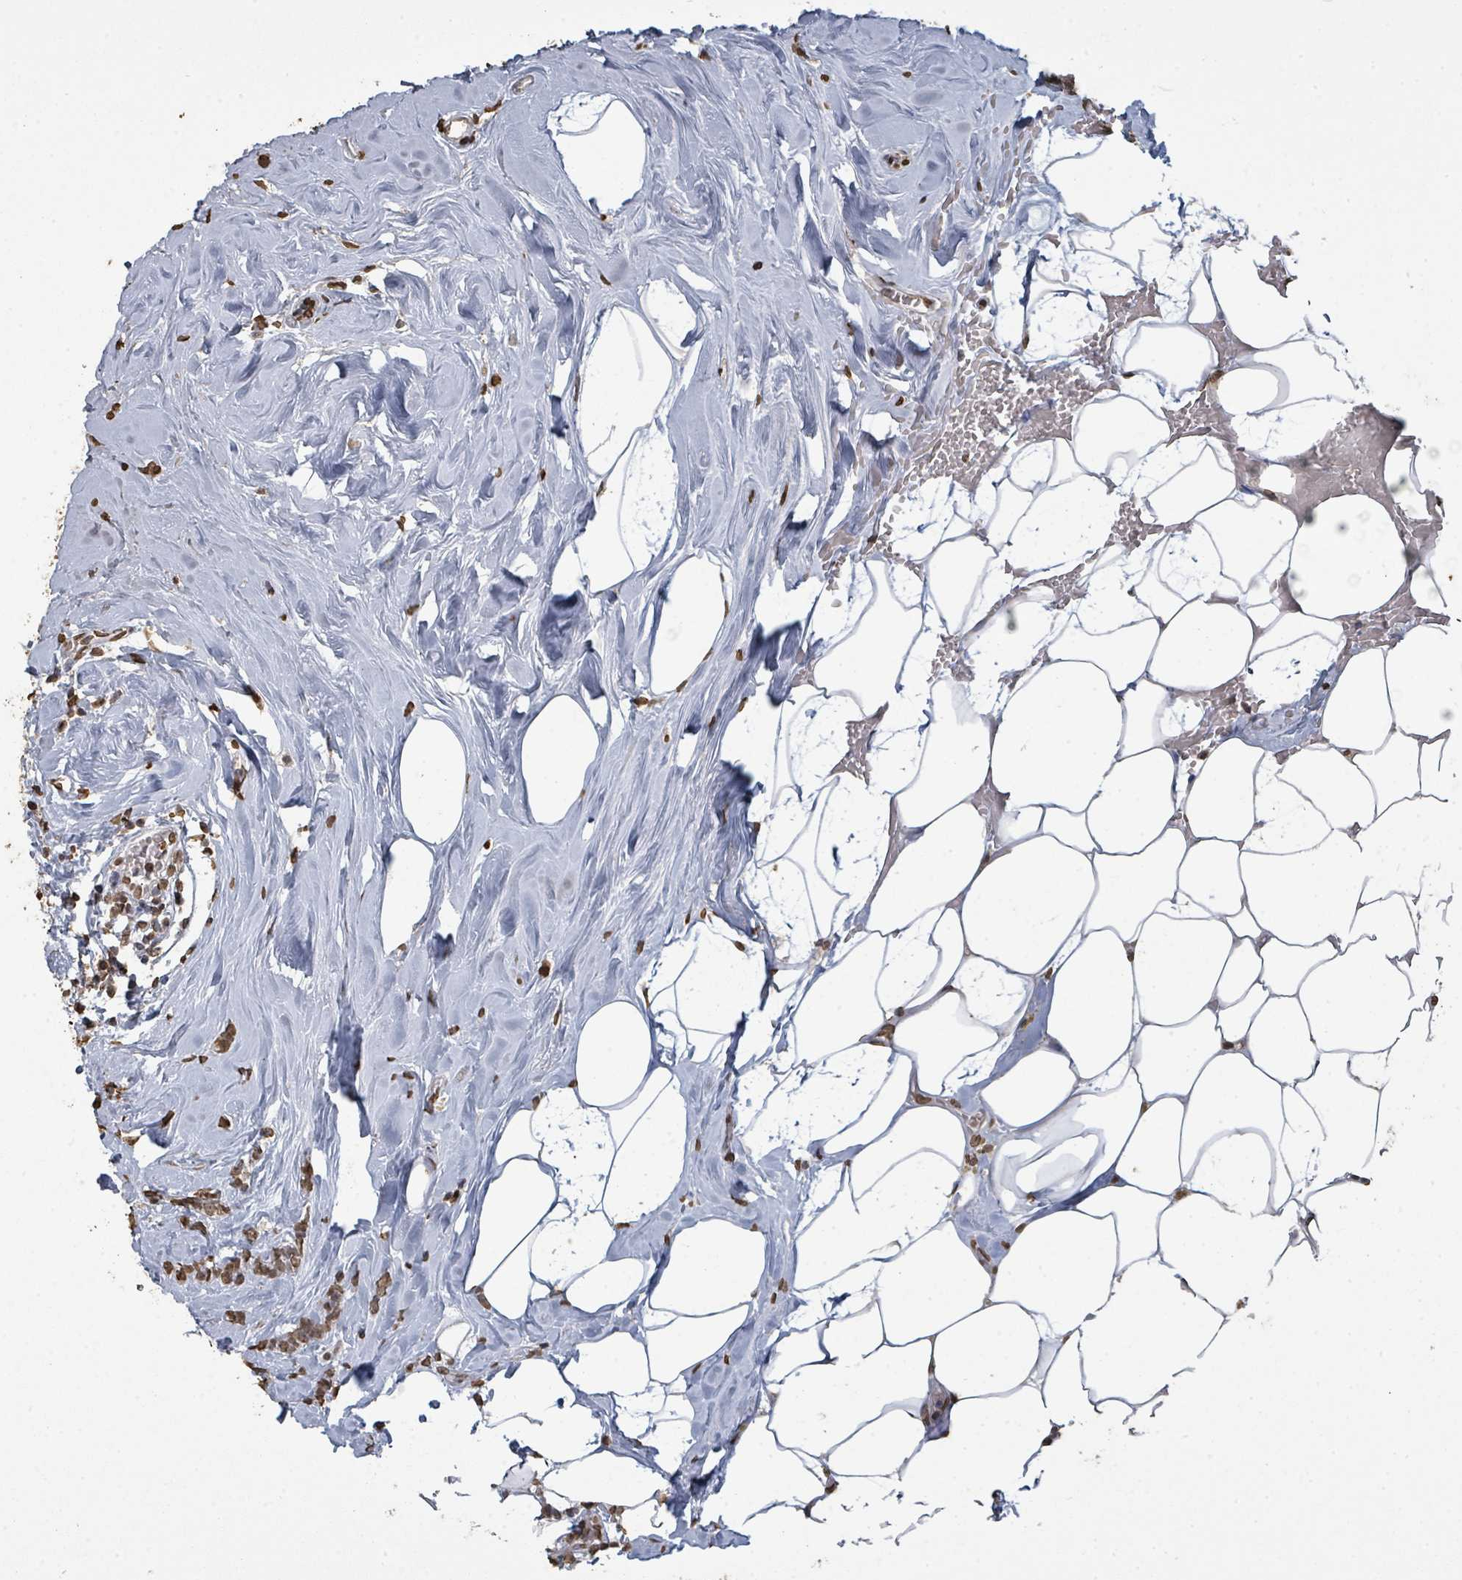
{"staining": {"intensity": "moderate", "quantity": ">75%", "location": "nuclear"}, "tissue": "breast cancer", "cell_type": "Tumor cells", "image_type": "cancer", "snomed": [{"axis": "morphology", "description": "Lobular carcinoma"}, {"axis": "topography", "description": "Breast"}], "caption": "Breast lobular carcinoma stained with a brown dye shows moderate nuclear positive staining in approximately >75% of tumor cells.", "gene": "MRPS12", "patient": {"sex": "female", "age": 58}}